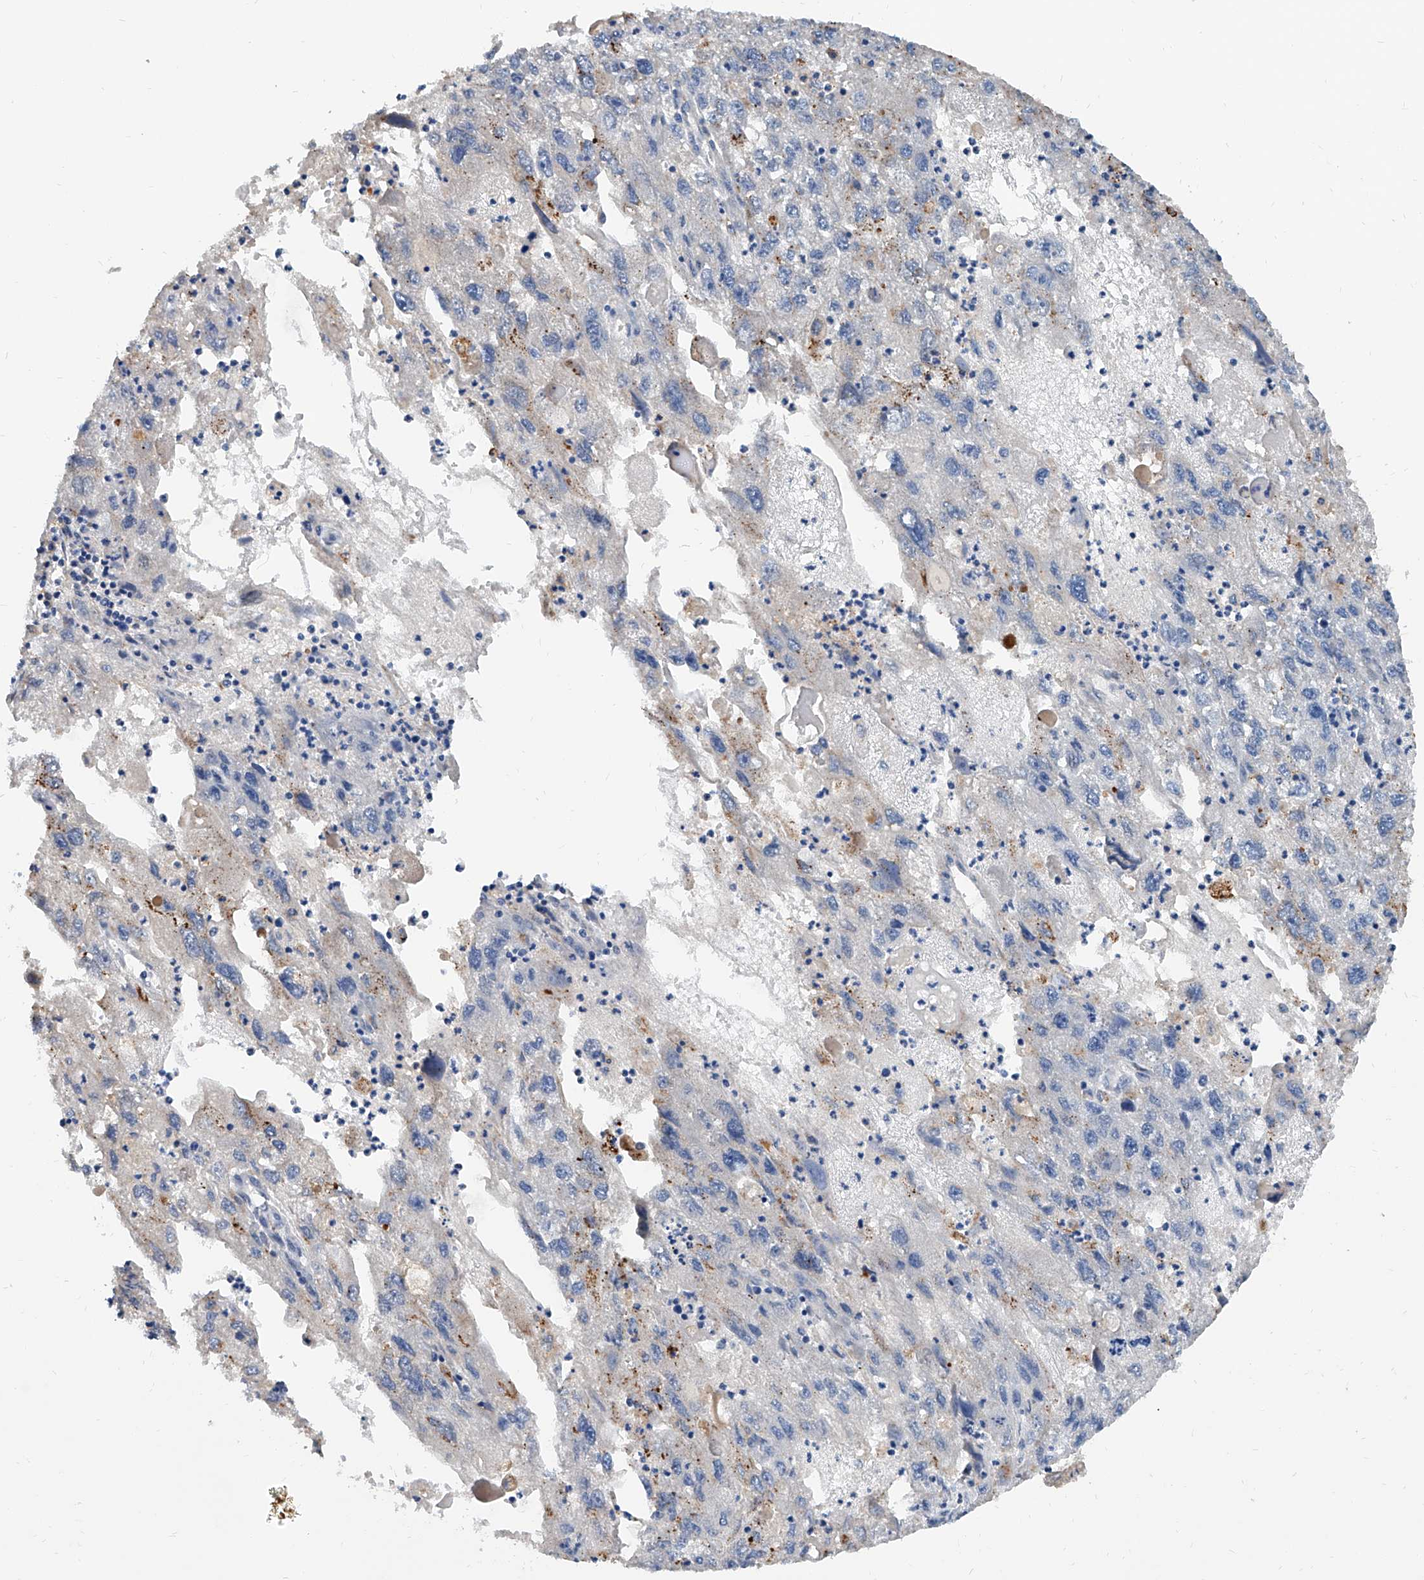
{"staining": {"intensity": "negative", "quantity": "none", "location": "none"}, "tissue": "endometrial cancer", "cell_type": "Tumor cells", "image_type": "cancer", "snomed": [{"axis": "morphology", "description": "Adenocarcinoma, NOS"}, {"axis": "topography", "description": "Endometrium"}], "caption": "Protein analysis of endometrial cancer reveals no significant staining in tumor cells. (Stains: DAB (3,3'-diaminobenzidine) IHC with hematoxylin counter stain, Microscopy: brightfield microscopy at high magnification).", "gene": "MAGEE2", "patient": {"sex": "female", "age": 49}}